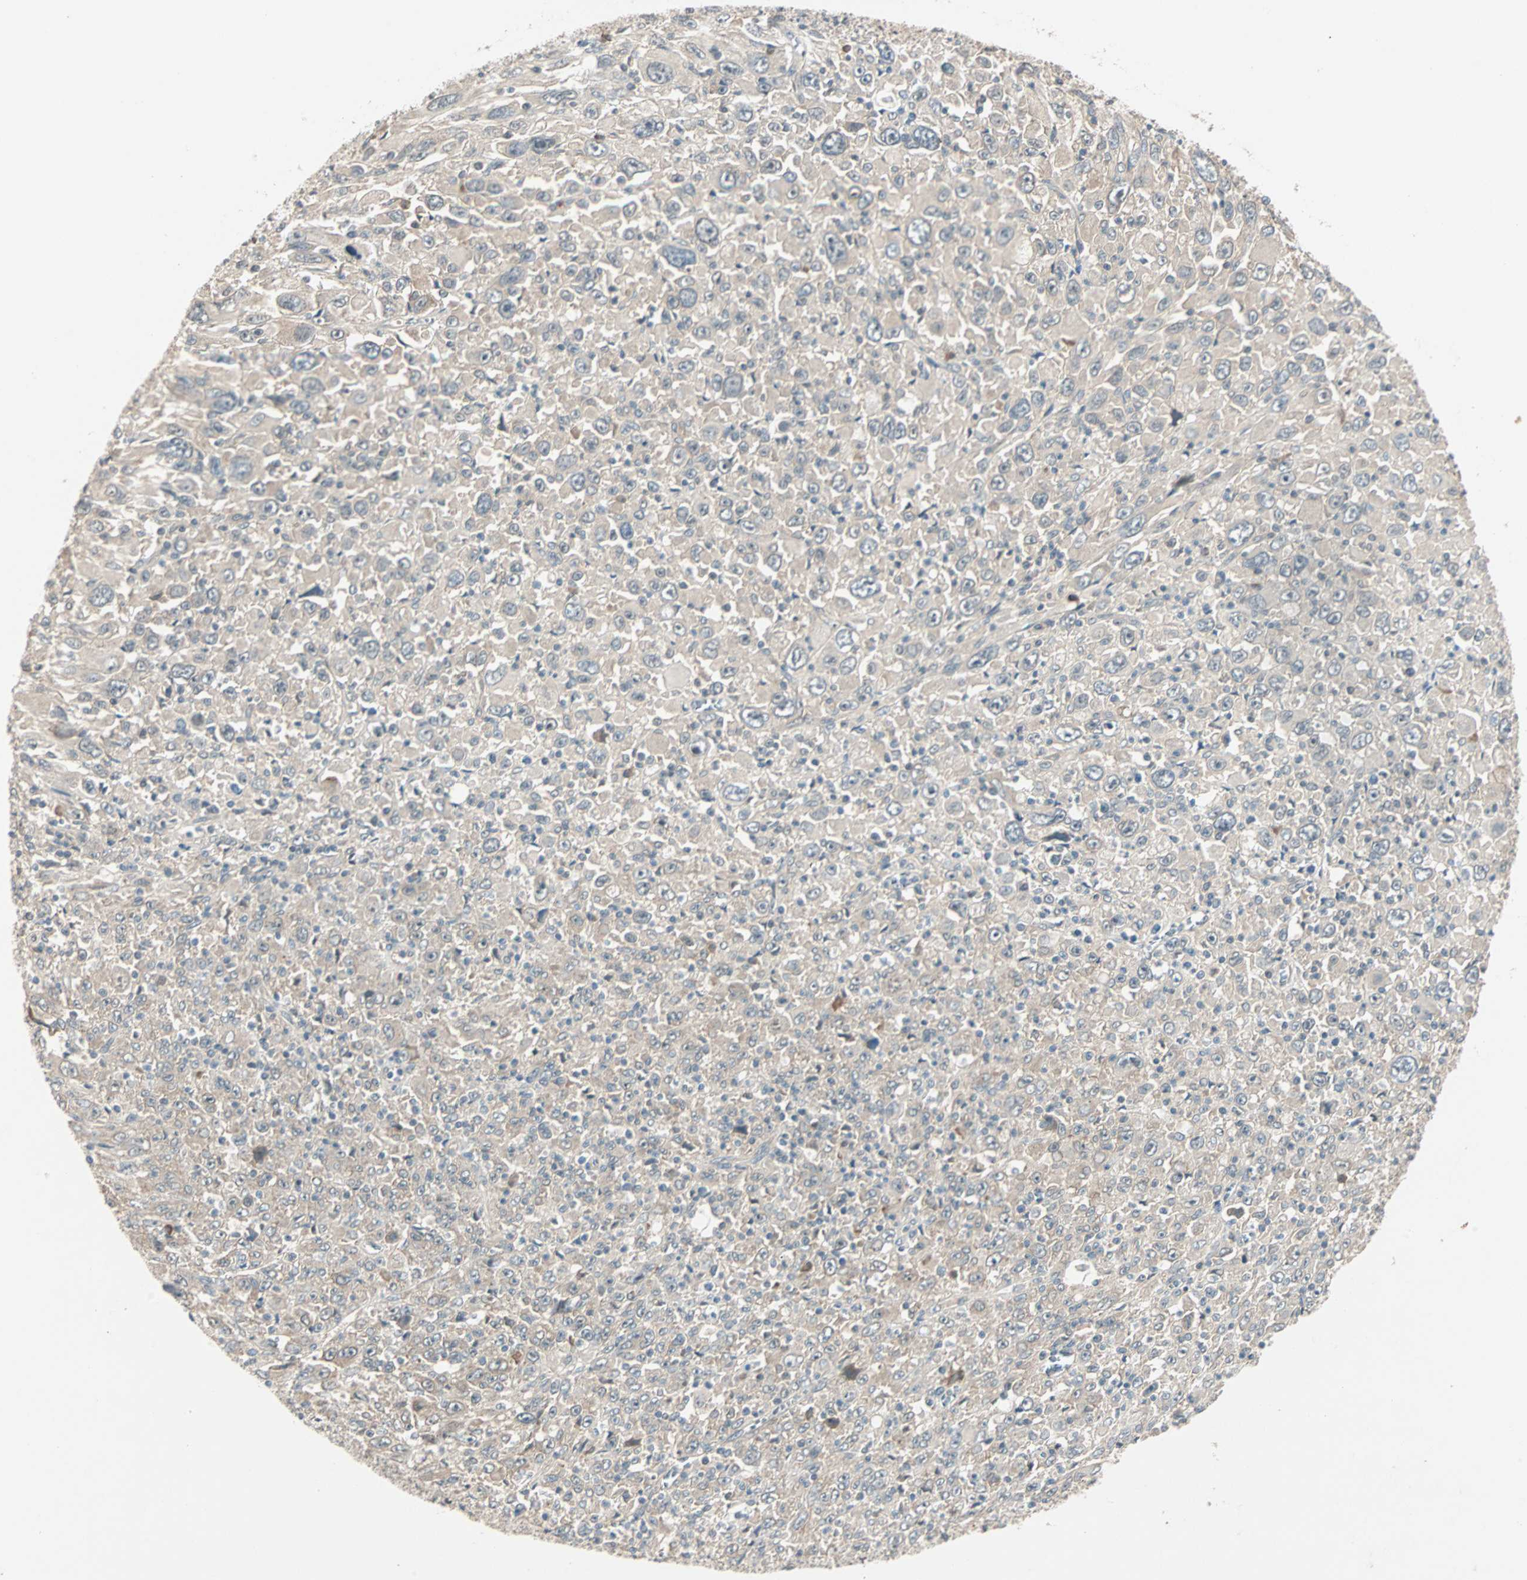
{"staining": {"intensity": "weak", "quantity": ">75%", "location": "cytoplasmic/membranous"}, "tissue": "melanoma", "cell_type": "Tumor cells", "image_type": "cancer", "snomed": [{"axis": "morphology", "description": "Malignant melanoma, Metastatic site"}, {"axis": "topography", "description": "Skin"}], "caption": "Melanoma was stained to show a protein in brown. There is low levels of weak cytoplasmic/membranous staining in about >75% of tumor cells. Nuclei are stained in blue.", "gene": "TTF2", "patient": {"sex": "female", "age": 56}}